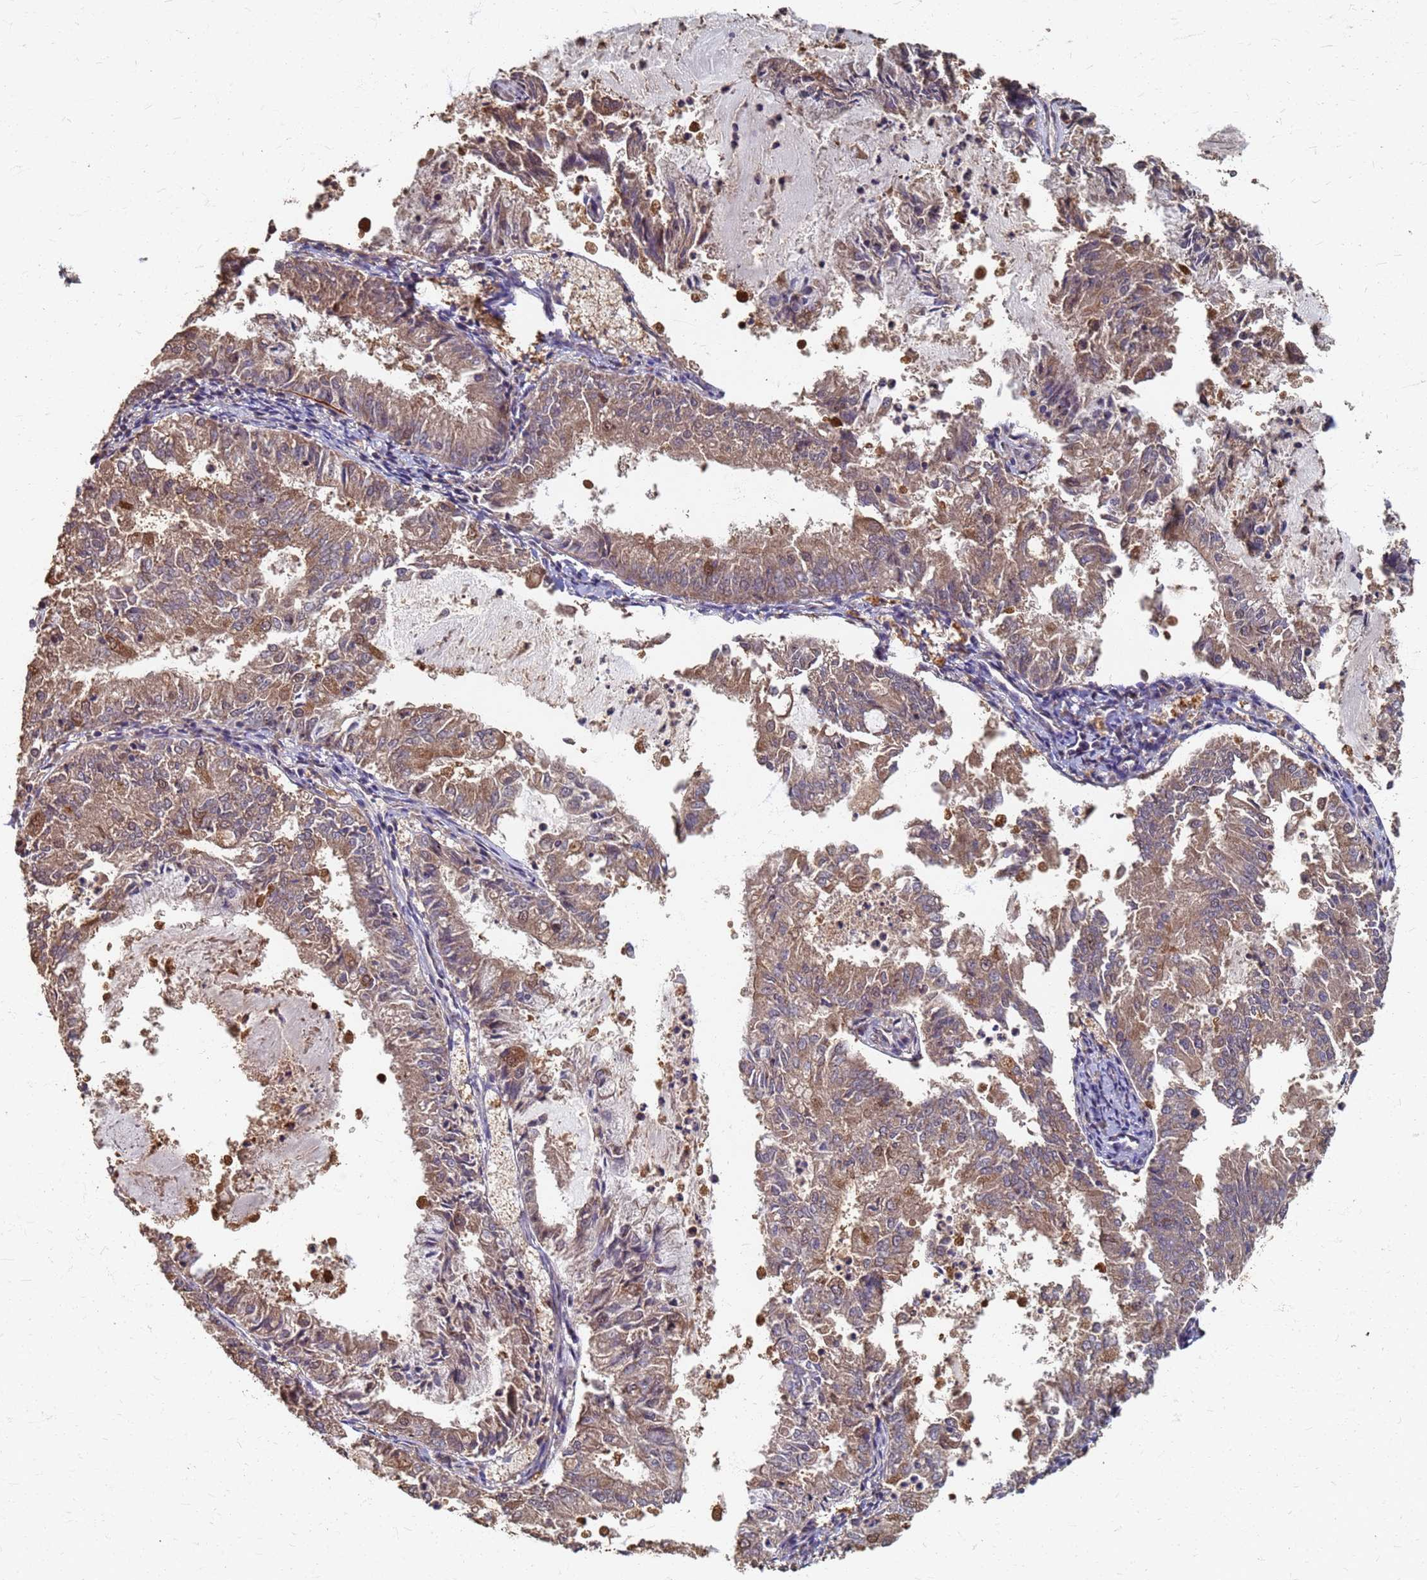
{"staining": {"intensity": "moderate", "quantity": ">75%", "location": "cytoplasmic/membranous"}, "tissue": "endometrial cancer", "cell_type": "Tumor cells", "image_type": "cancer", "snomed": [{"axis": "morphology", "description": "Adenocarcinoma, NOS"}, {"axis": "topography", "description": "Endometrium"}], "caption": "Immunohistochemical staining of human endometrial adenocarcinoma exhibits medium levels of moderate cytoplasmic/membranous protein staining in approximately >75% of tumor cells.", "gene": "DPH5", "patient": {"sex": "female", "age": 57}}